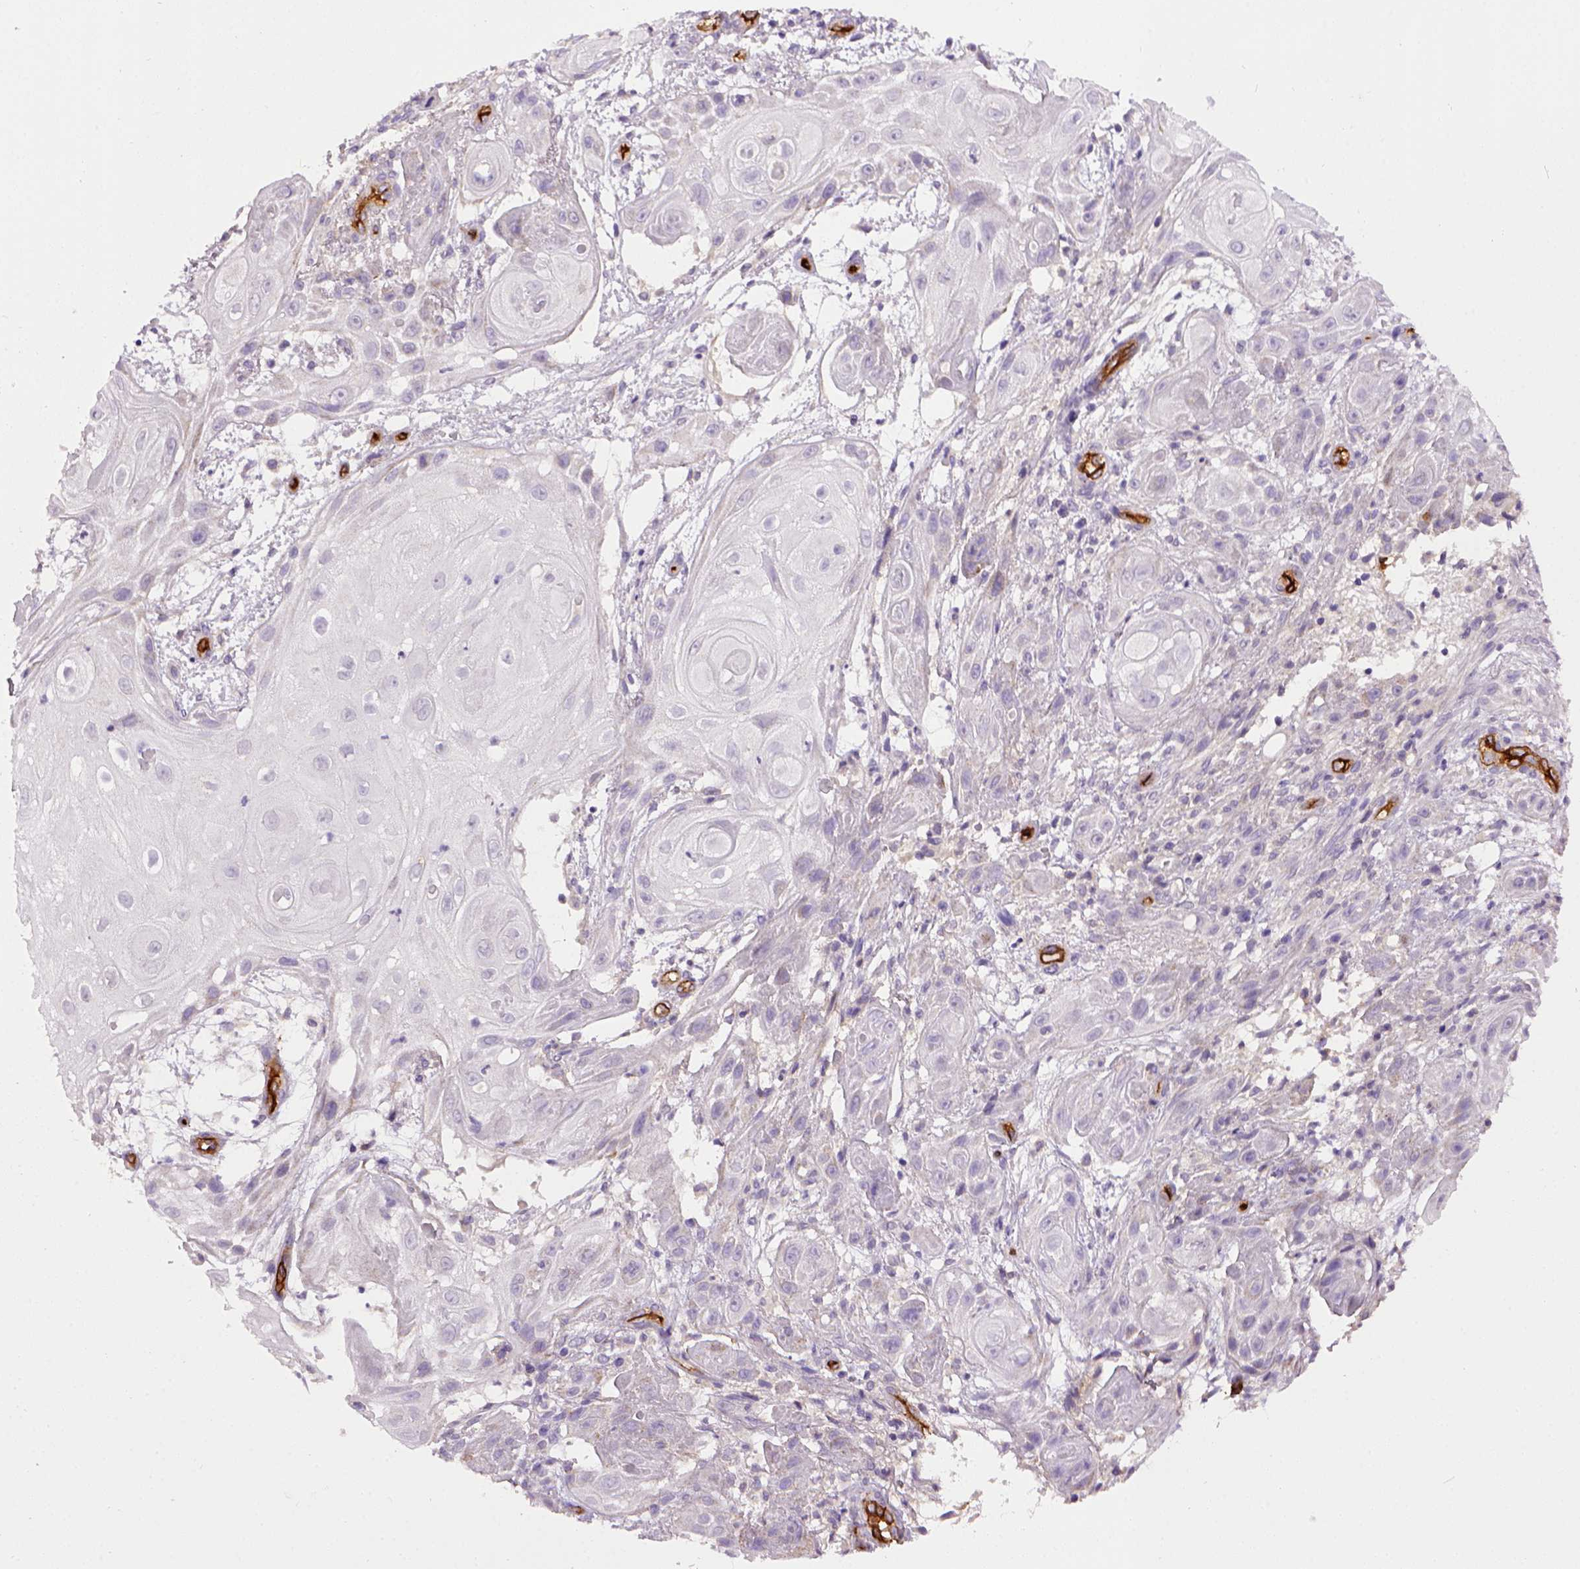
{"staining": {"intensity": "negative", "quantity": "none", "location": "none"}, "tissue": "skin cancer", "cell_type": "Tumor cells", "image_type": "cancer", "snomed": [{"axis": "morphology", "description": "Squamous cell carcinoma, NOS"}, {"axis": "topography", "description": "Skin"}], "caption": "DAB (3,3'-diaminobenzidine) immunohistochemical staining of squamous cell carcinoma (skin) exhibits no significant expression in tumor cells.", "gene": "ENG", "patient": {"sex": "male", "age": 62}}